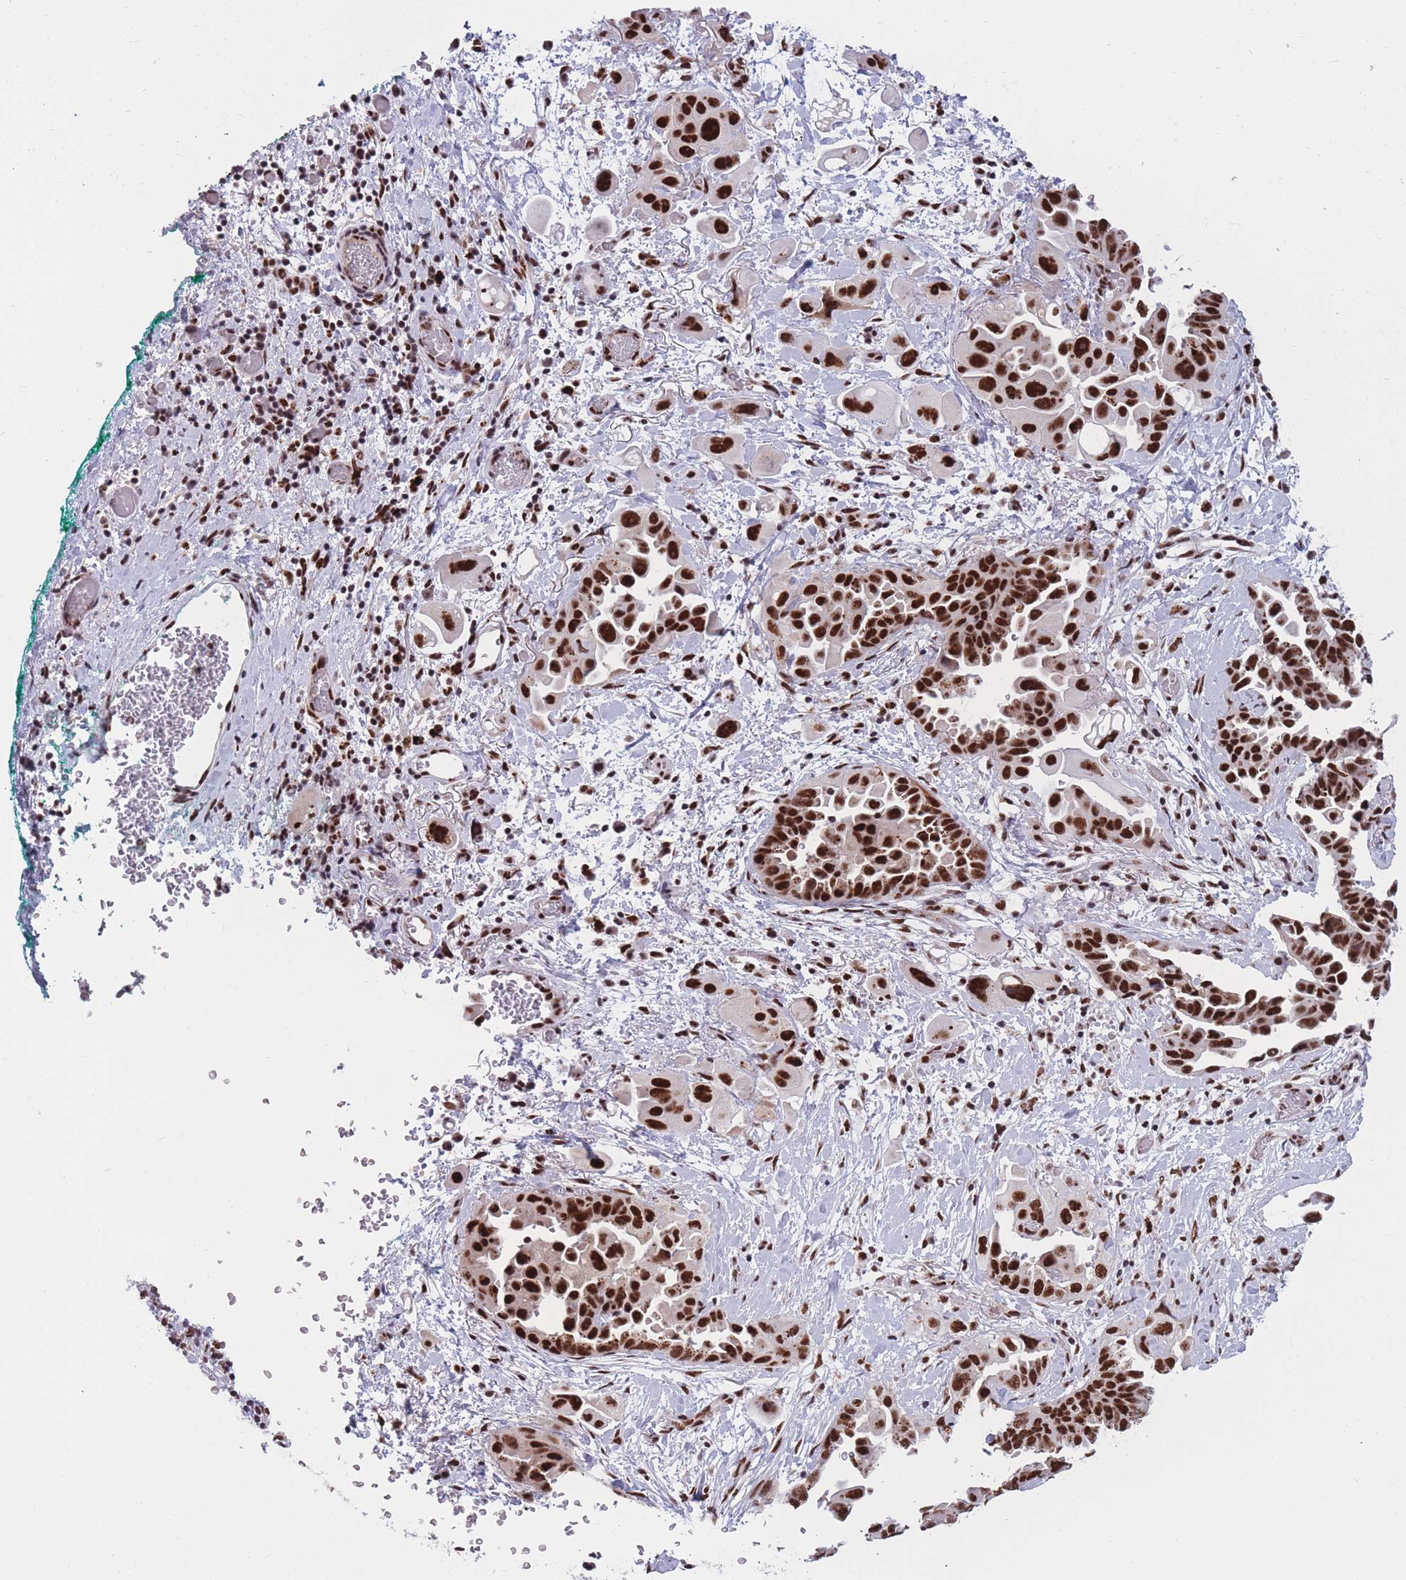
{"staining": {"intensity": "strong", "quantity": ">75%", "location": "nuclear"}, "tissue": "lung cancer", "cell_type": "Tumor cells", "image_type": "cancer", "snomed": [{"axis": "morphology", "description": "Adenocarcinoma, NOS"}, {"axis": "topography", "description": "Lung"}], "caption": "The immunohistochemical stain labels strong nuclear expression in tumor cells of lung cancer tissue.", "gene": "PRPF19", "patient": {"sex": "female", "age": 67}}